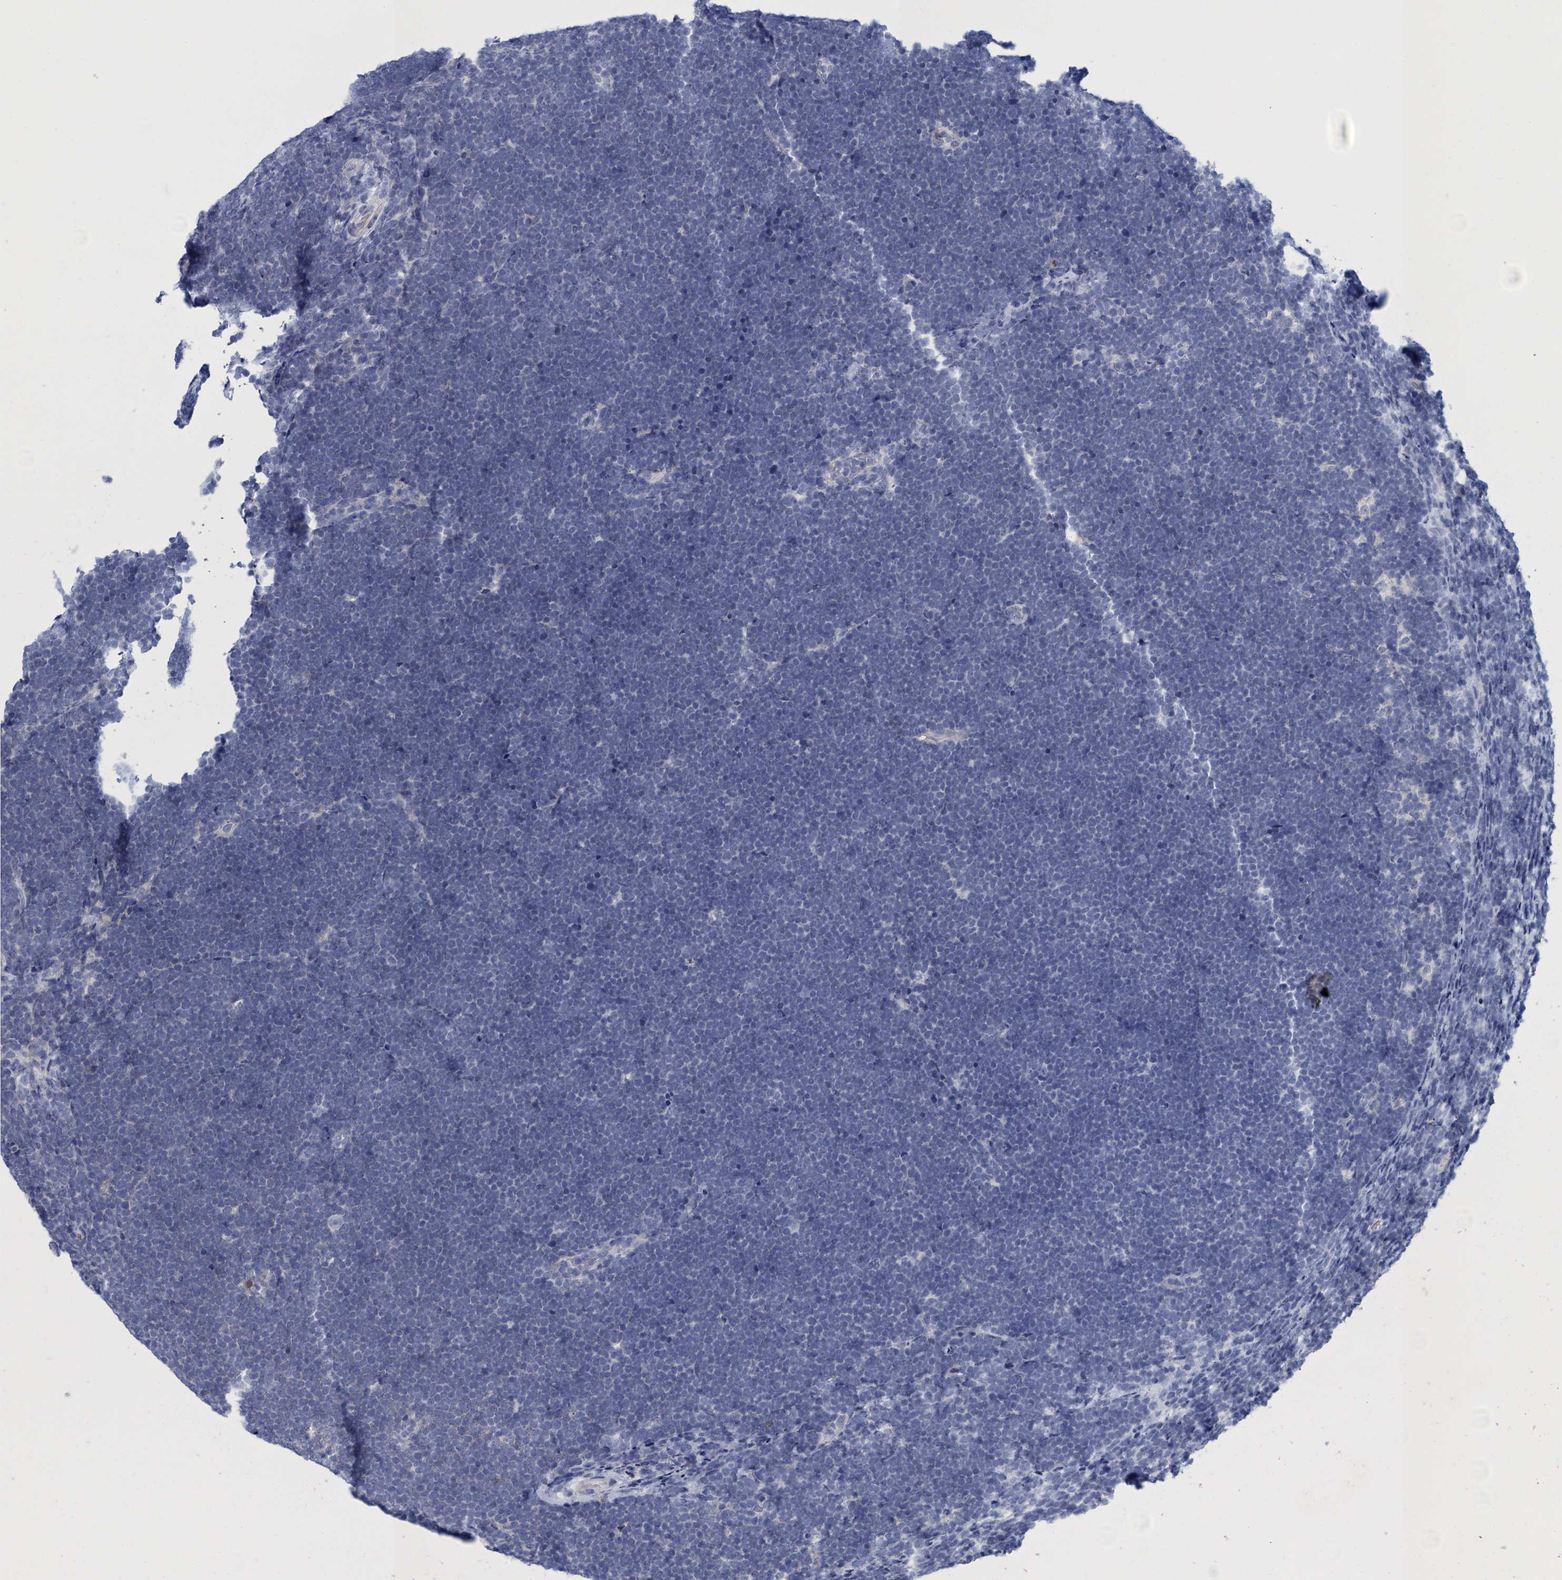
{"staining": {"intensity": "negative", "quantity": "none", "location": "none"}, "tissue": "lymphoma", "cell_type": "Tumor cells", "image_type": "cancer", "snomed": [{"axis": "morphology", "description": "Malignant lymphoma, non-Hodgkin's type, High grade"}, {"axis": "topography", "description": "Lymph node"}], "caption": "Tumor cells show no significant protein positivity in high-grade malignant lymphoma, non-Hodgkin's type. Brightfield microscopy of immunohistochemistry stained with DAB (brown) and hematoxylin (blue), captured at high magnification.", "gene": "SCEL", "patient": {"sex": "male", "age": 13}}